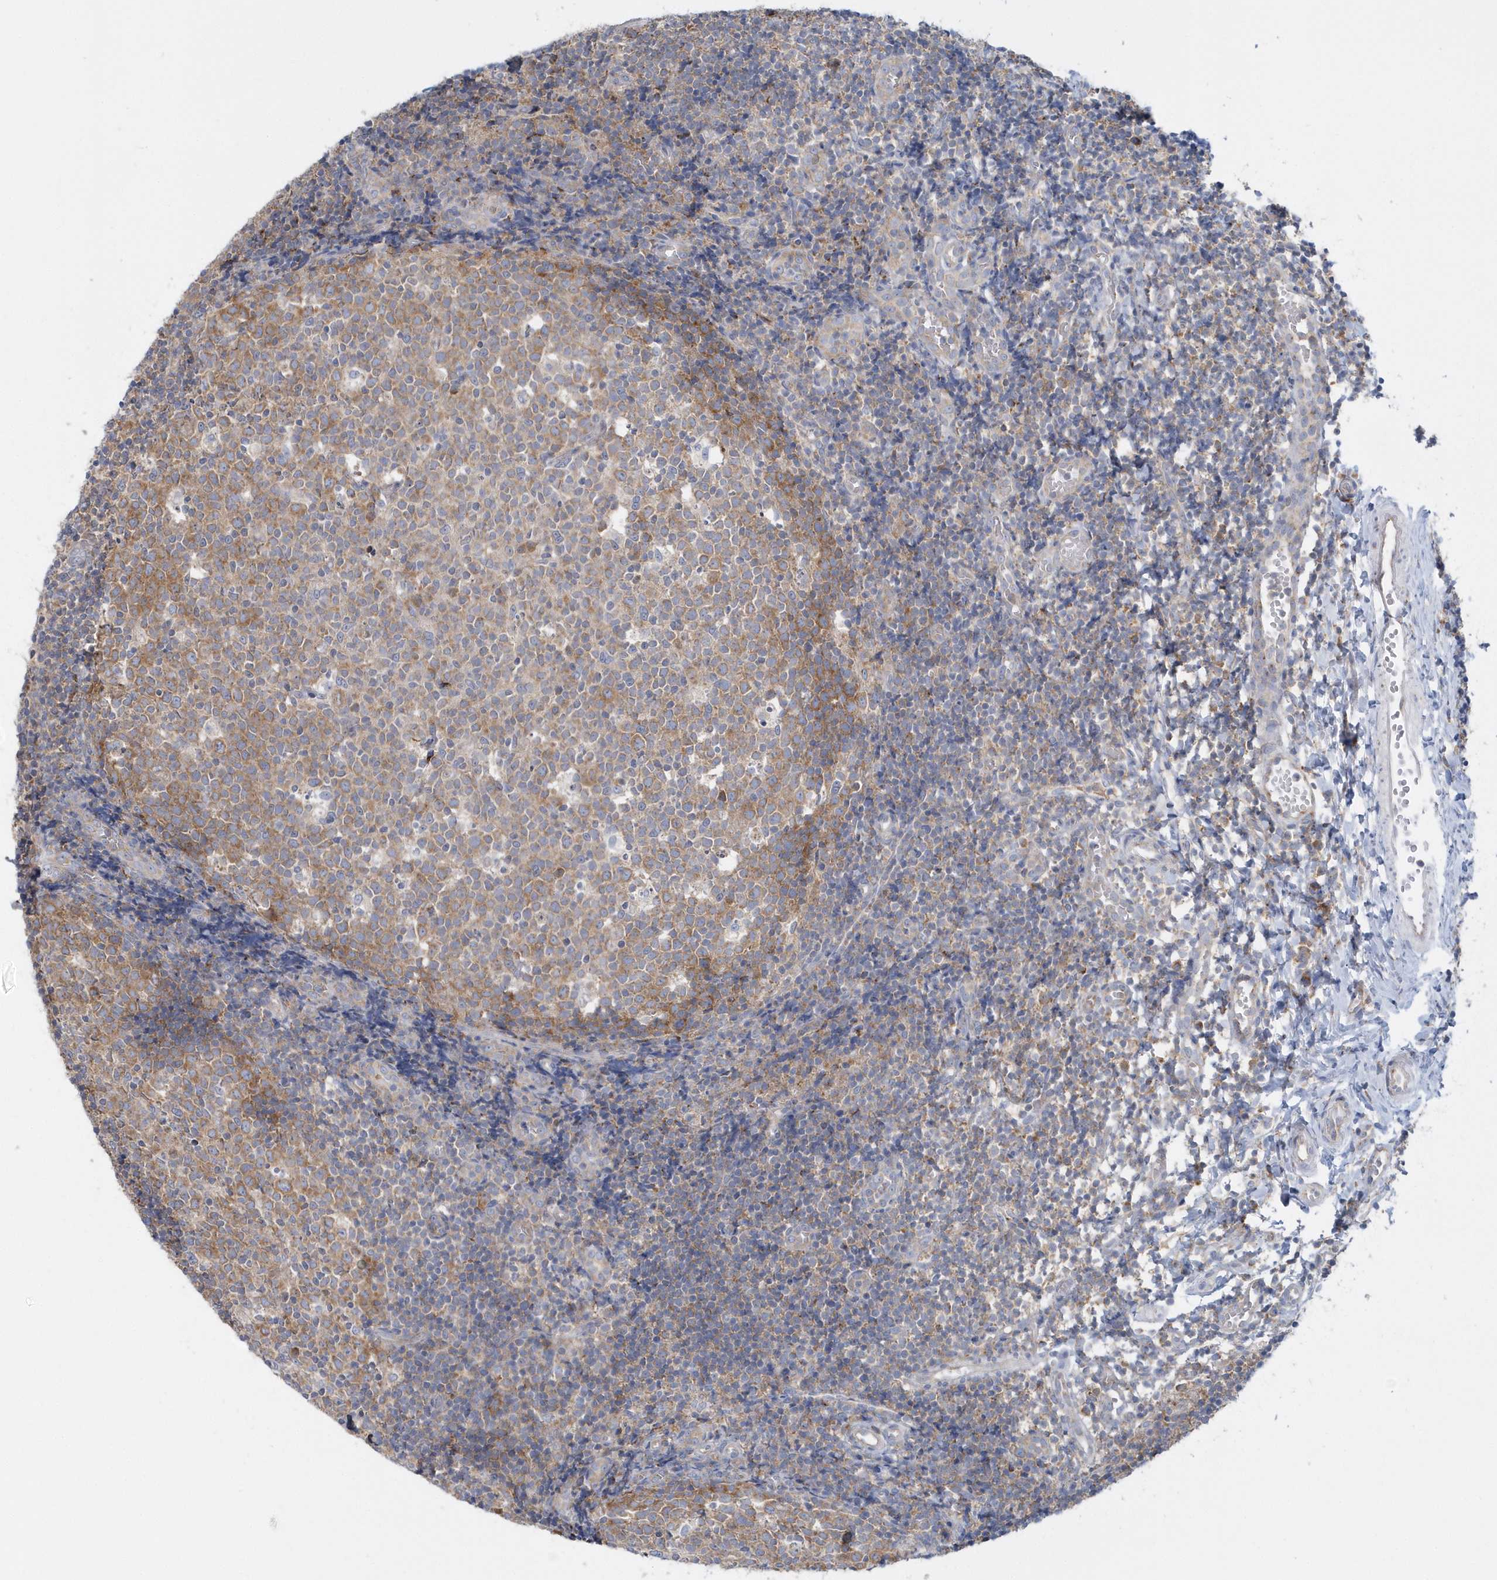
{"staining": {"intensity": "moderate", "quantity": "25%-75%", "location": "cytoplasmic/membranous"}, "tissue": "tonsil", "cell_type": "Germinal center cells", "image_type": "normal", "snomed": [{"axis": "morphology", "description": "Normal tissue, NOS"}, {"axis": "topography", "description": "Tonsil"}], "caption": "Moderate cytoplasmic/membranous expression for a protein is appreciated in approximately 25%-75% of germinal center cells of normal tonsil using immunohistochemistry.", "gene": "EIF3C", "patient": {"sex": "female", "age": 19}}